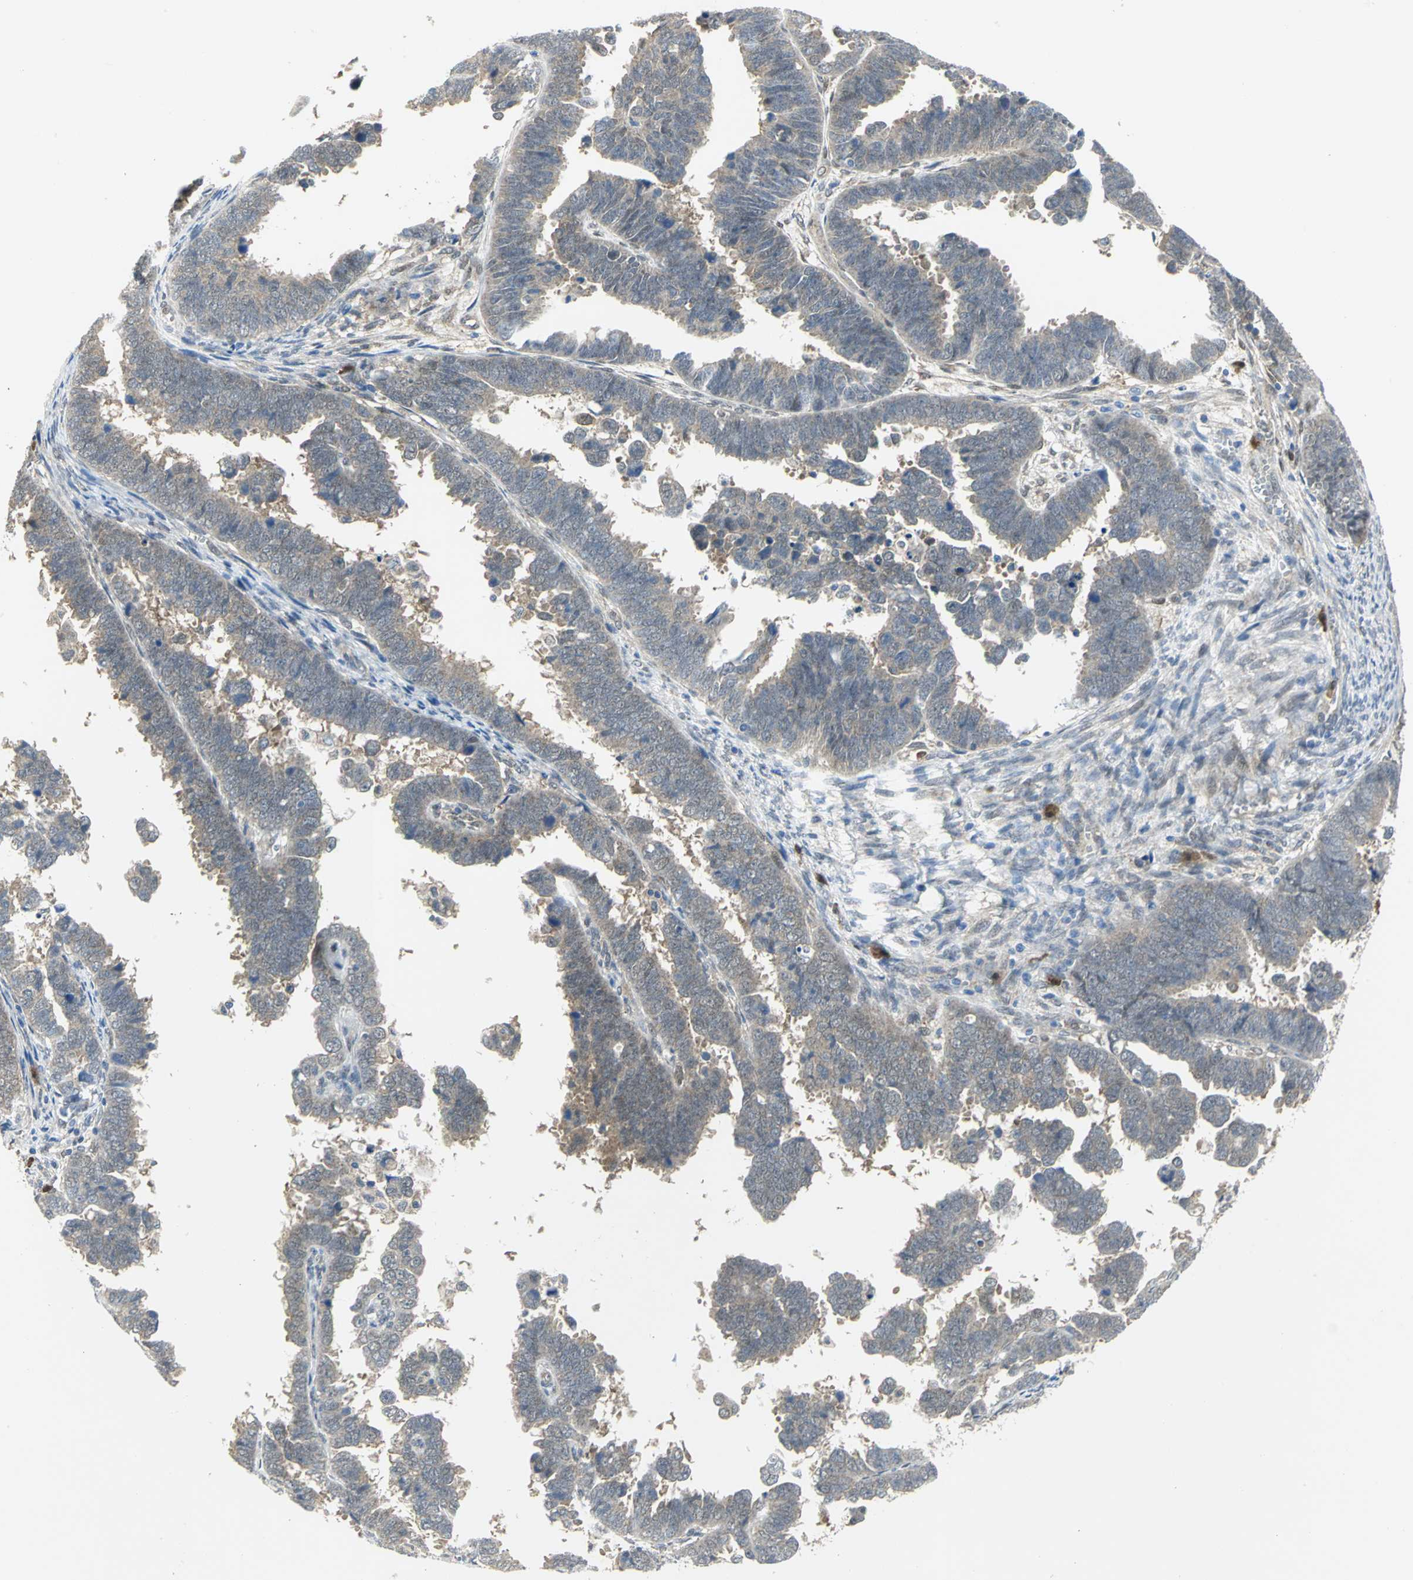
{"staining": {"intensity": "weak", "quantity": "25%-75%", "location": "cytoplasmic/membranous"}, "tissue": "endometrial cancer", "cell_type": "Tumor cells", "image_type": "cancer", "snomed": [{"axis": "morphology", "description": "Adenocarcinoma, NOS"}, {"axis": "topography", "description": "Endometrium"}], "caption": "Immunohistochemical staining of endometrial cancer (adenocarcinoma) exhibits weak cytoplasmic/membranous protein expression in about 25%-75% of tumor cells.", "gene": "PGM3", "patient": {"sex": "female", "age": 75}}